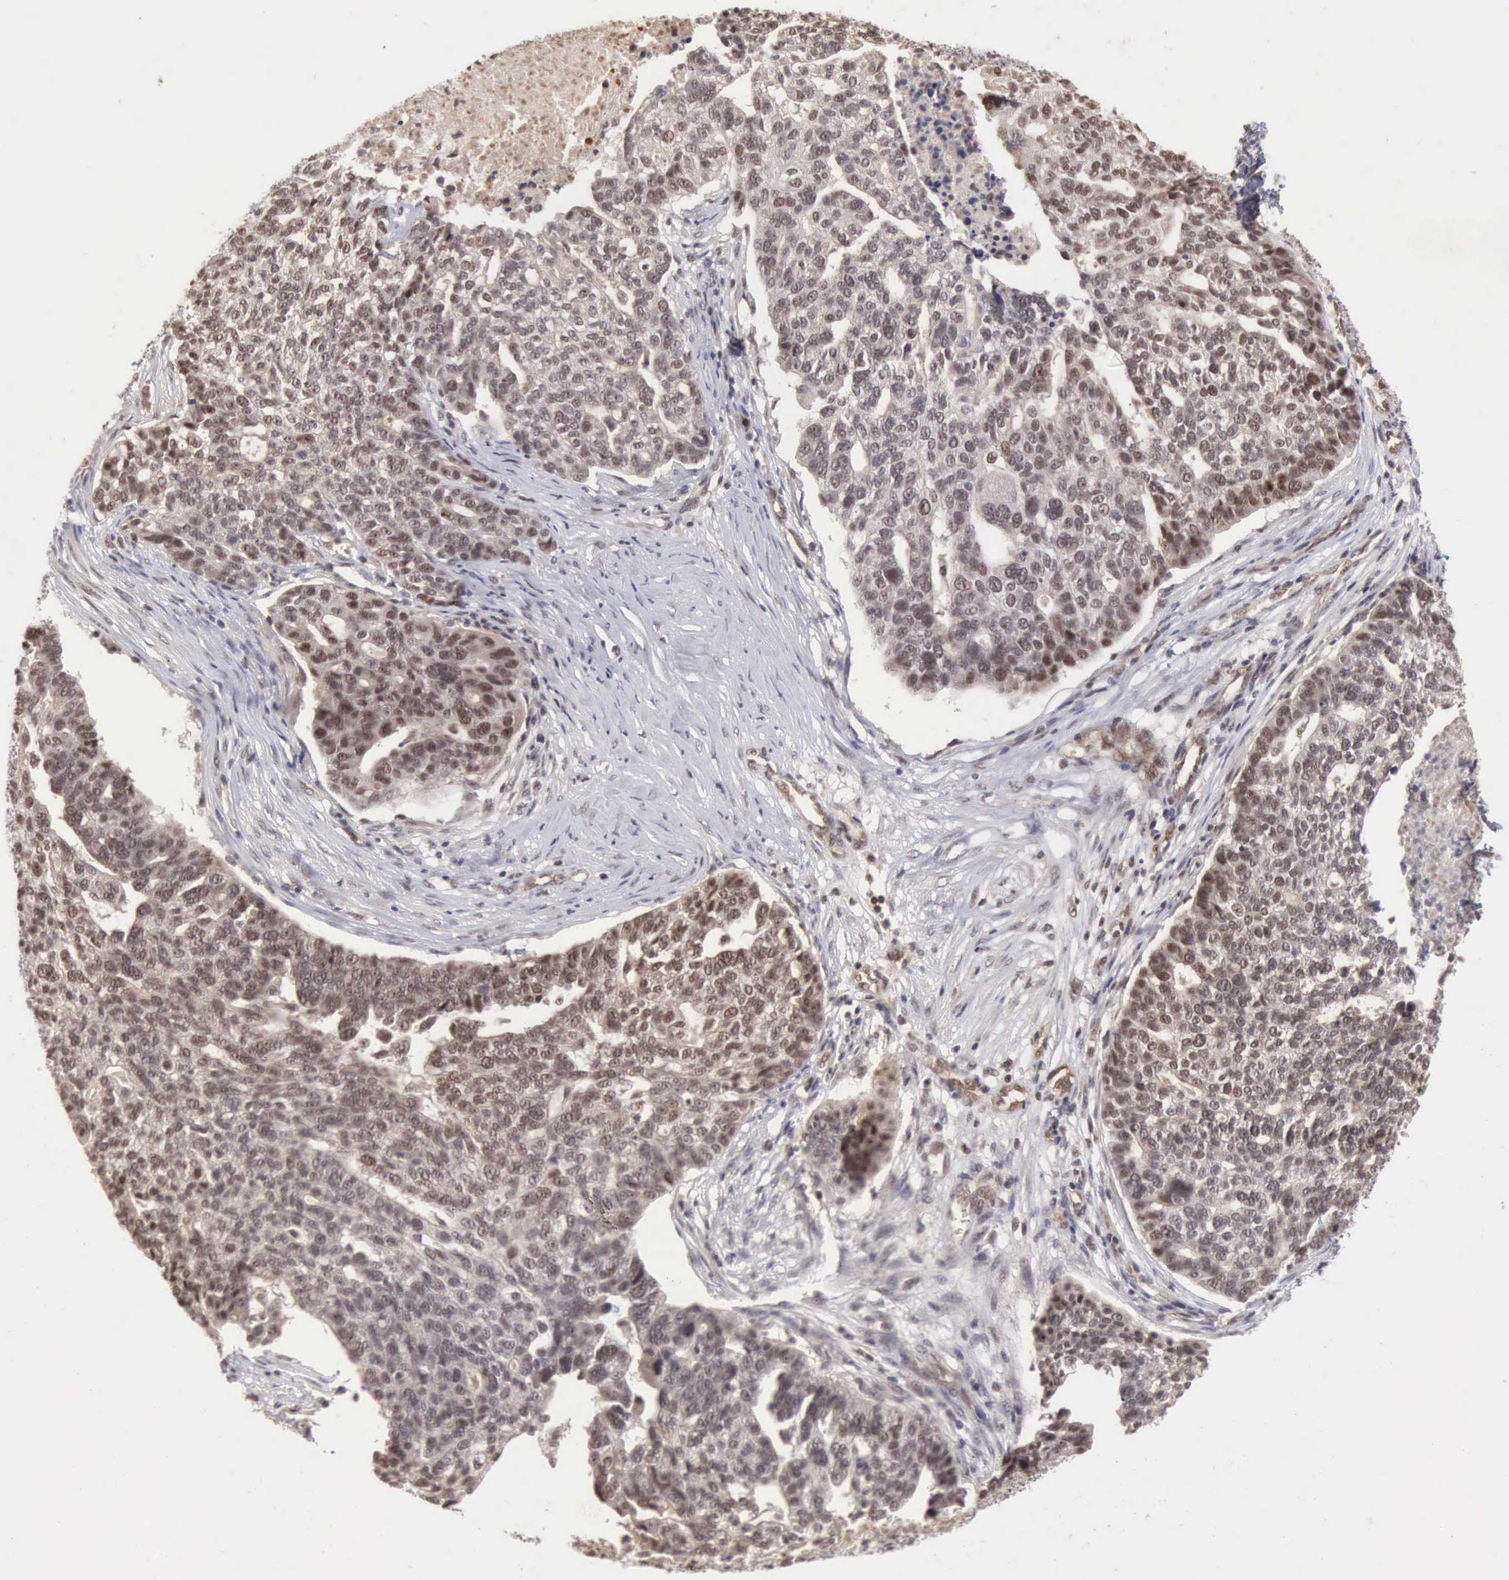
{"staining": {"intensity": "weak", "quantity": "25%-75%", "location": "nuclear"}, "tissue": "ovarian cancer", "cell_type": "Tumor cells", "image_type": "cancer", "snomed": [{"axis": "morphology", "description": "Cystadenocarcinoma, serous, NOS"}, {"axis": "topography", "description": "Ovary"}], "caption": "Protein staining by IHC exhibits weak nuclear expression in about 25%-75% of tumor cells in ovarian serous cystadenocarcinoma.", "gene": "CDKN2A", "patient": {"sex": "female", "age": 59}}